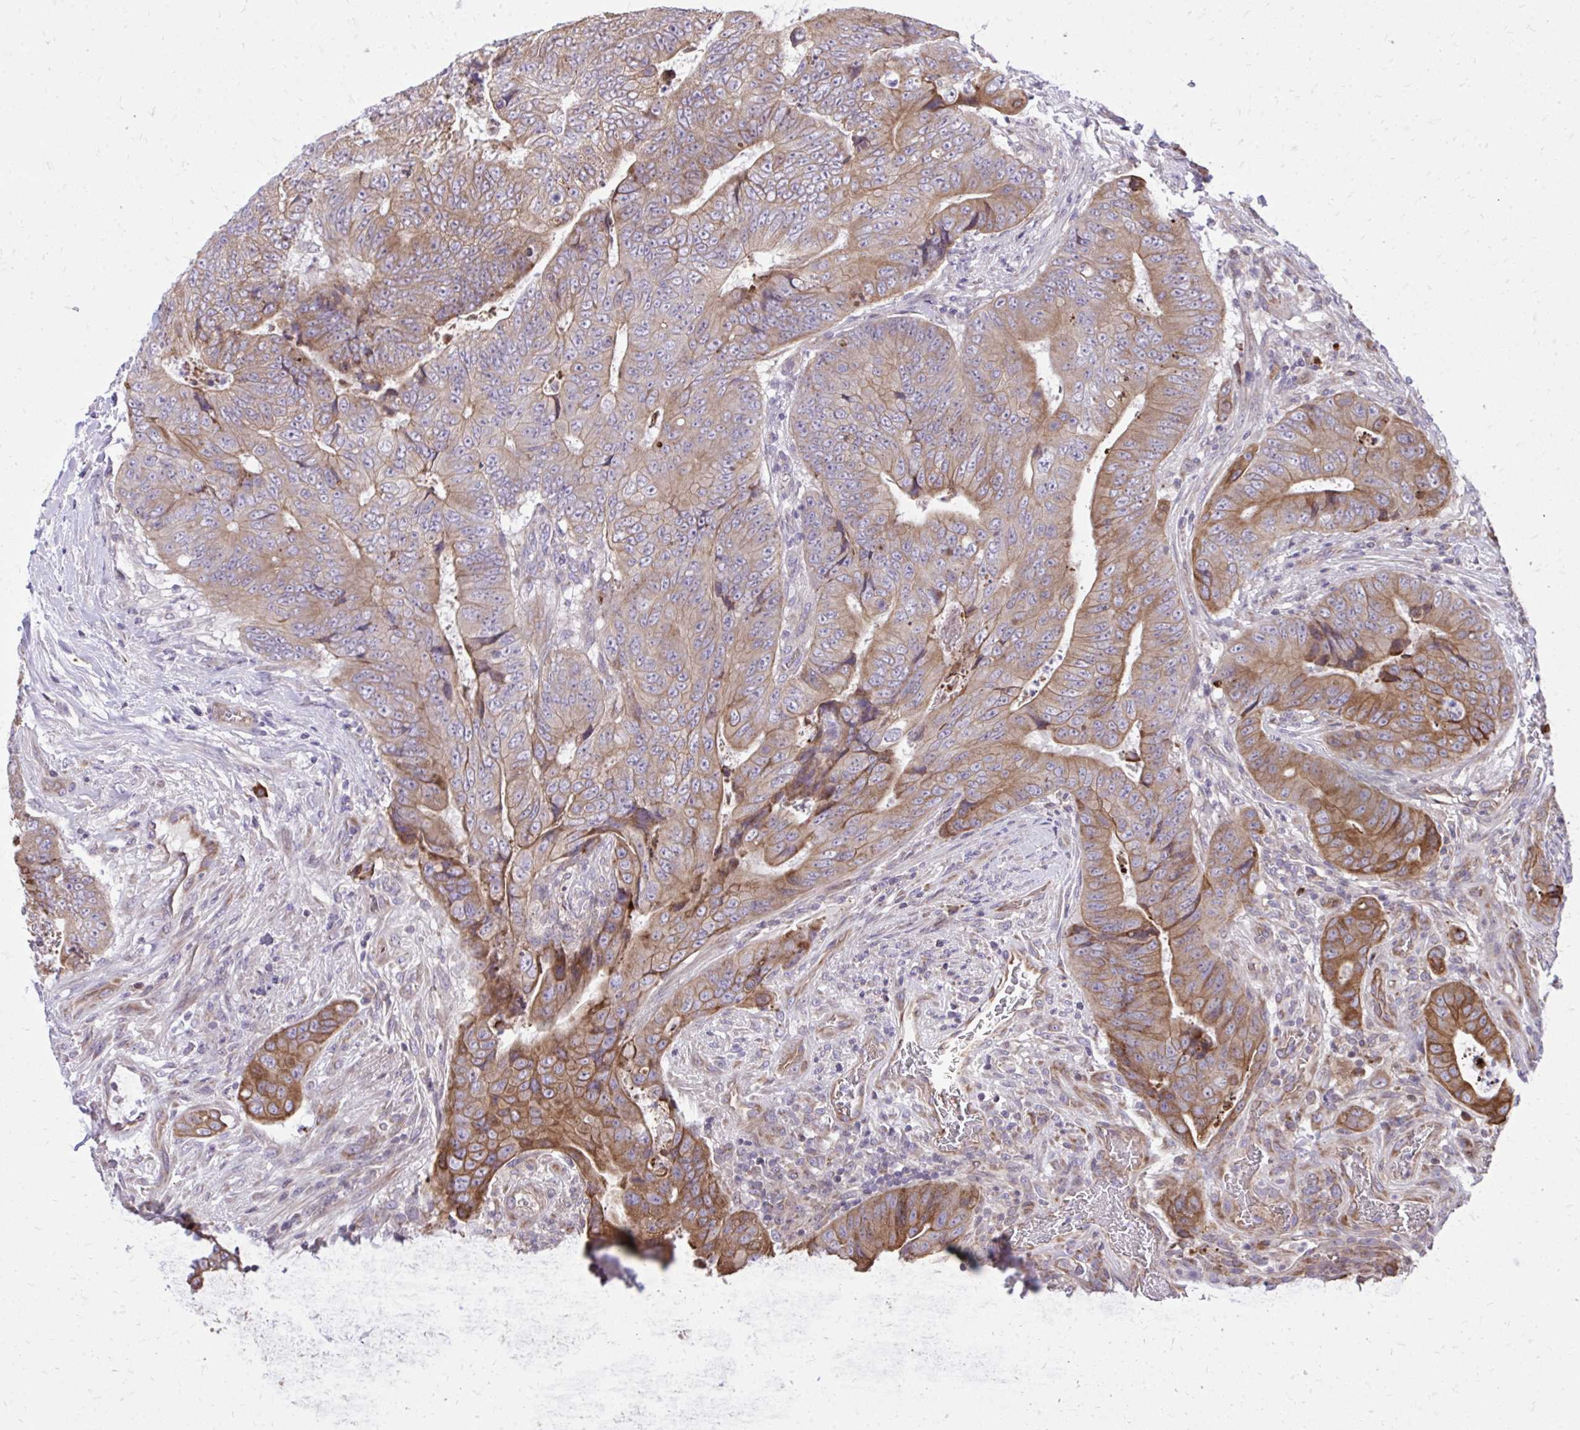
{"staining": {"intensity": "moderate", "quantity": "25%-75%", "location": "cytoplasmic/membranous"}, "tissue": "colorectal cancer", "cell_type": "Tumor cells", "image_type": "cancer", "snomed": [{"axis": "morphology", "description": "Adenocarcinoma, NOS"}, {"axis": "topography", "description": "Colon"}], "caption": "Immunohistochemistry (IHC) (DAB) staining of adenocarcinoma (colorectal) demonstrates moderate cytoplasmic/membranous protein positivity in about 25%-75% of tumor cells. Nuclei are stained in blue.", "gene": "METTL9", "patient": {"sex": "female", "age": 48}}